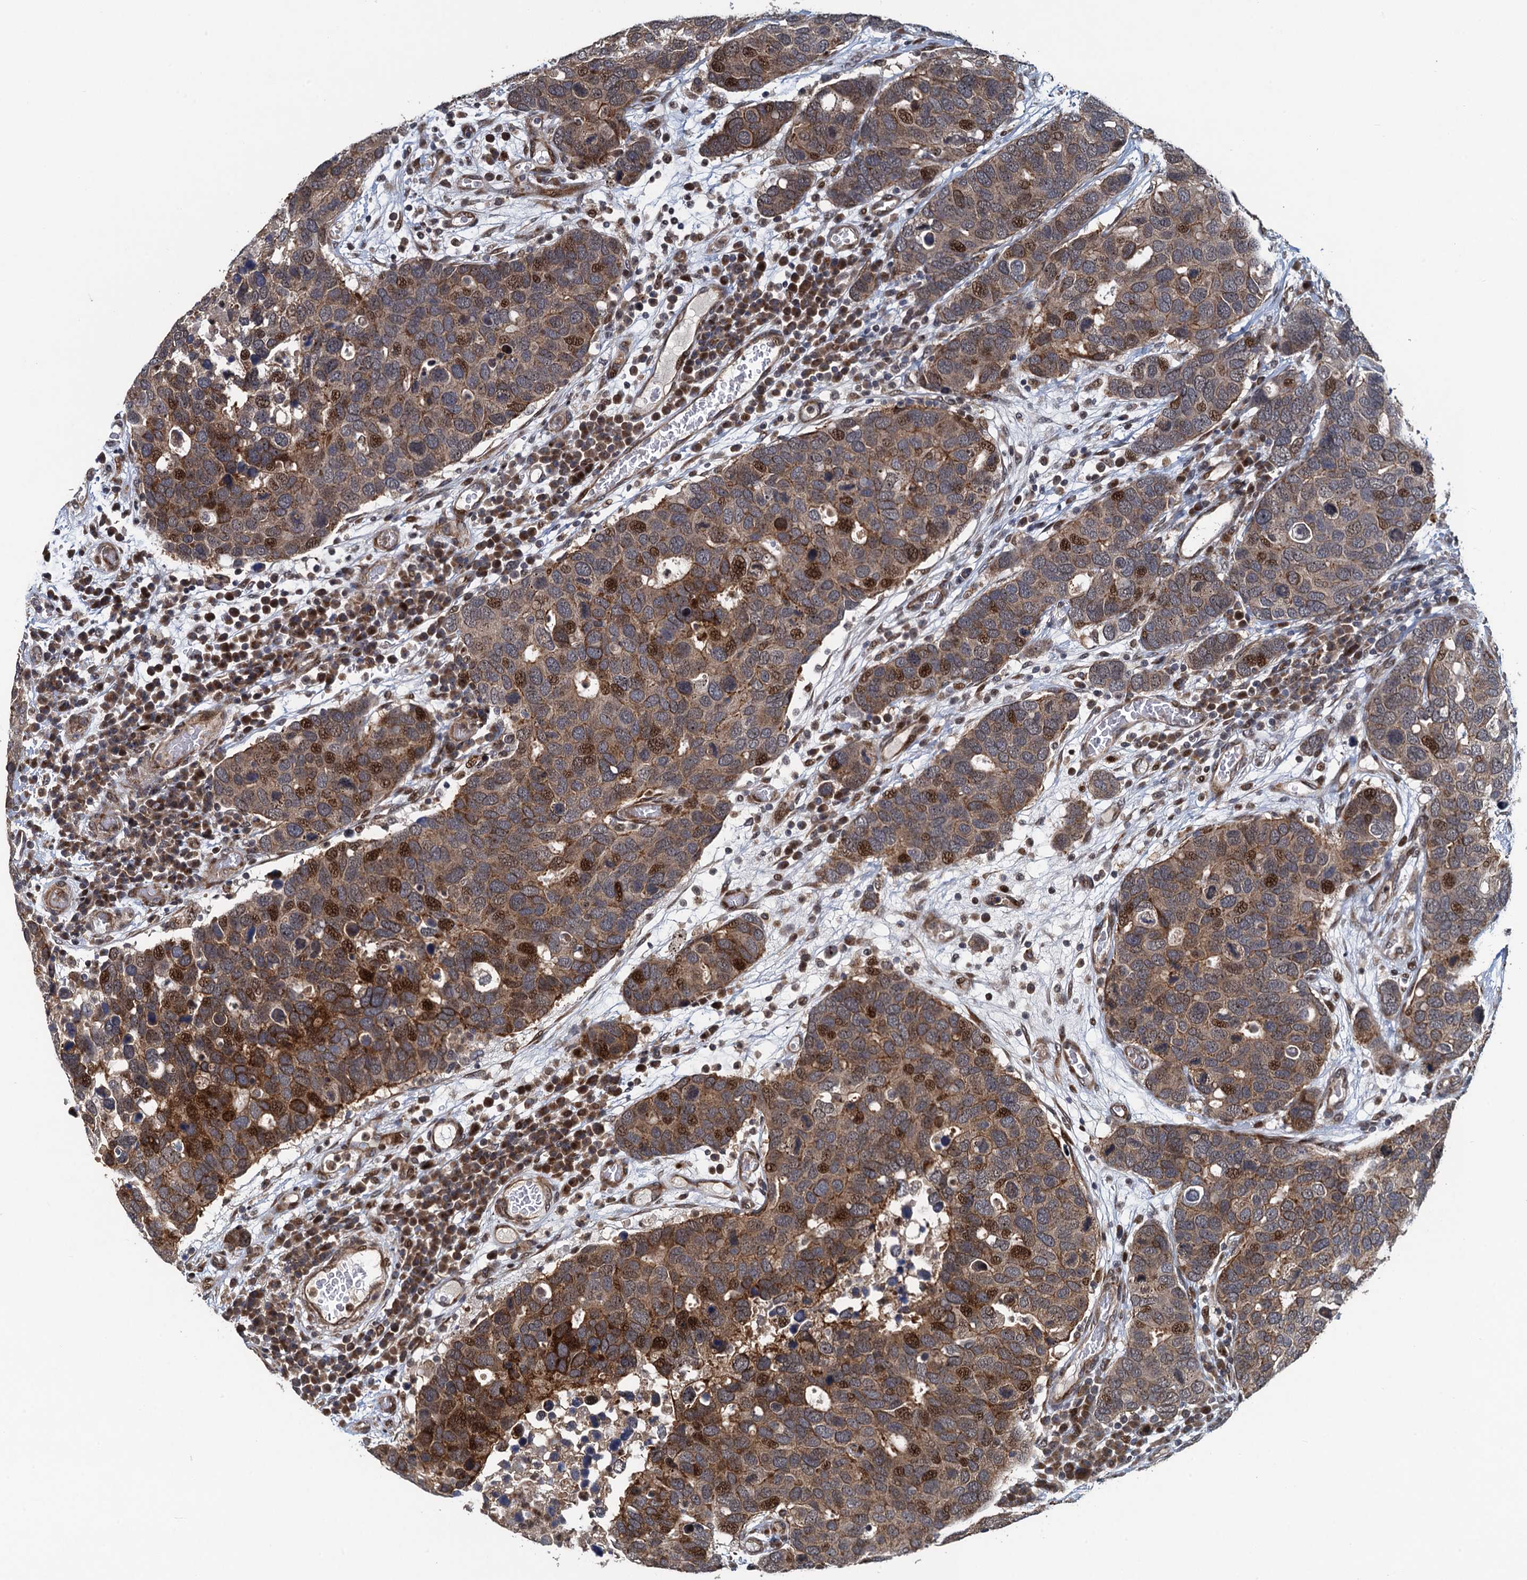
{"staining": {"intensity": "moderate", "quantity": ">75%", "location": "cytoplasmic/membranous,nuclear"}, "tissue": "breast cancer", "cell_type": "Tumor cells", "image_type": "cancer", "snomed": [{"axis": "morphology", "description": "Duct carcinoma"}, {"axis": "topography", "description": "Breast"}], "caption": "Moderate cytoplasmic/membranous and nuclear protein staining is present in about >75% of tumor cells in breast cancer.", "gene": "ATOSA", "patient": {"sex": "female", "age": 83}}